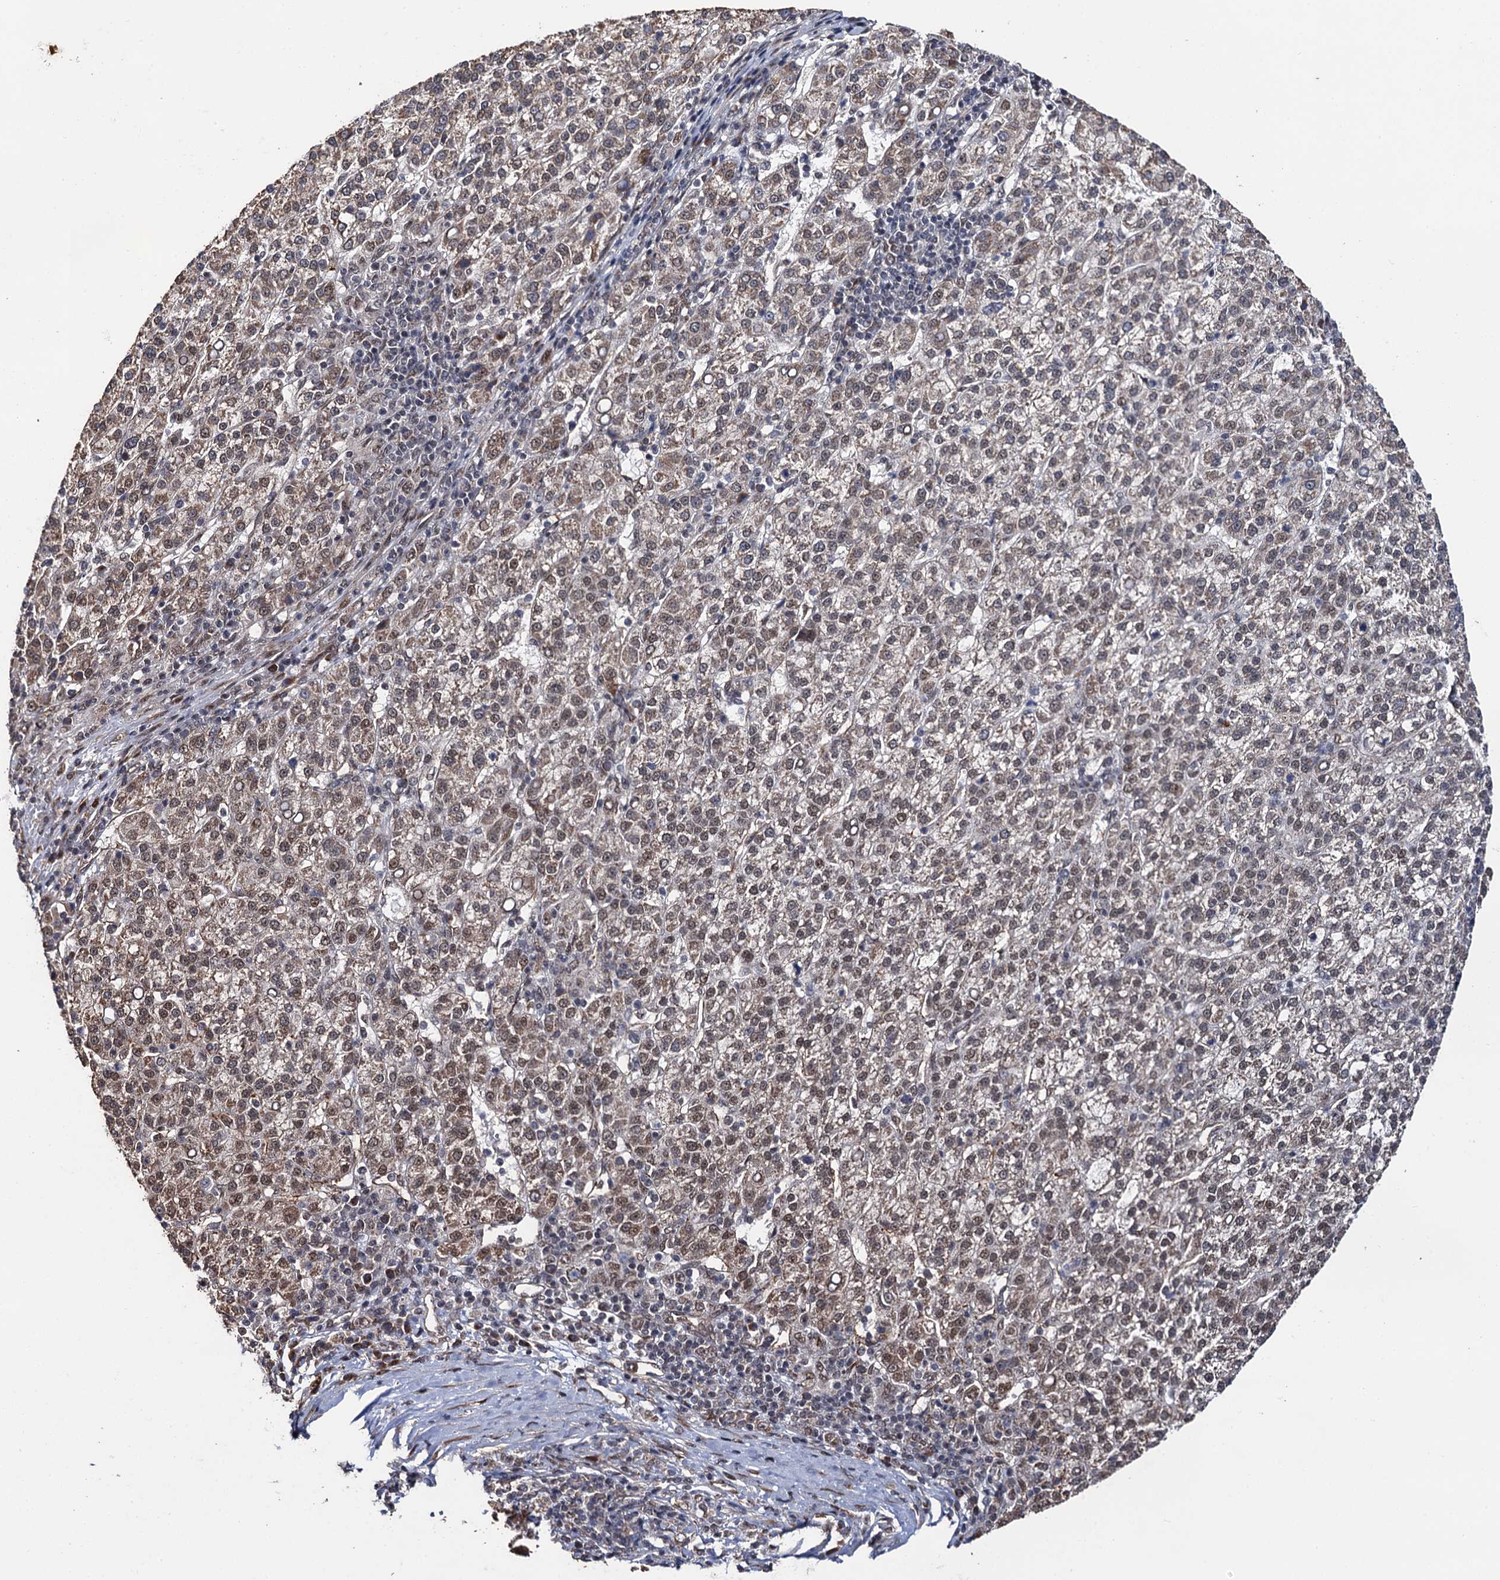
{"staining": {"intensity": "weak", "quantity": "25%-75%", "location": "nuclear"}, "tissue": "liver cancer", "cell_type": "Tumor cells", "image_type": "cancer", "snomed": [{"axis": "morphology", "description": "Carcinoma, Hepatocellular, NOS"}, {"axis": "topography", "description": "Liver"}], "caption": "An image showing weak nuclear positivity in approximately 25%-75% of tumor cells in liver cancer (hepatocellular carcinoma), as visualized by brown immunohistochemical staining.", "gene": "LRRC63", "patient": {"sex": "female", "age": 58}}